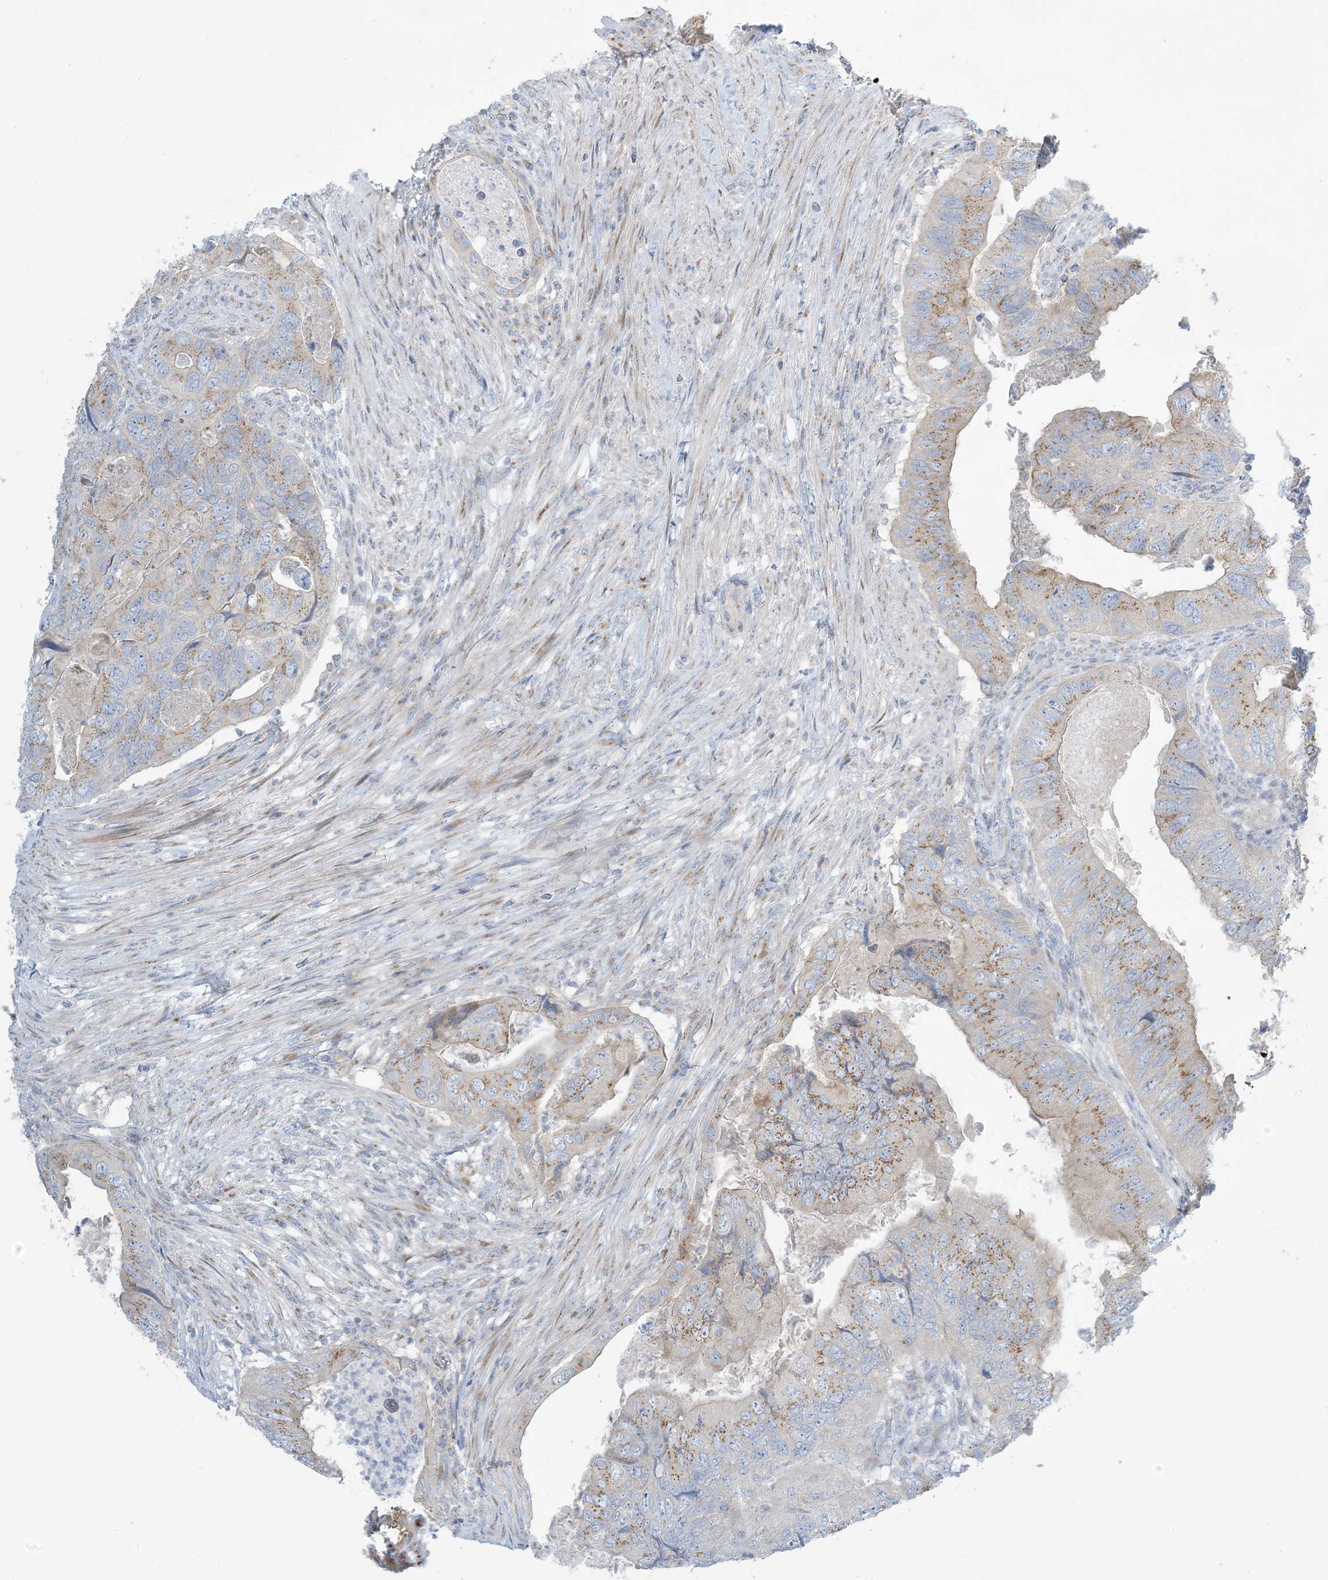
{"staining": {"intensity": "moderate", "quantity": "25%-75%", "location": "cytoplasmic/membranous"}, "tissue": "colorectal cancer", "cell_type": "Tumor cells", "image_type": "cancer", "snomed": [{"axis": "morphology", "description": "Adenocarcinoma, NOS"}, {"axis": "topography", "description": "Rectum"}], "caption": "Protein staining by immunohistochemistry (IHC) shows moderate cytoplasmic/membranous expression in about 25%-75% of tumor cells in colorectal cancer (adenocarcinoma). (DAB (3,3'-diaminobenzidine) = brown stain, brightfield microscopy at high magnification).", "gene": "AFTPH", "patient": {"sex": "male", "age": 63}}